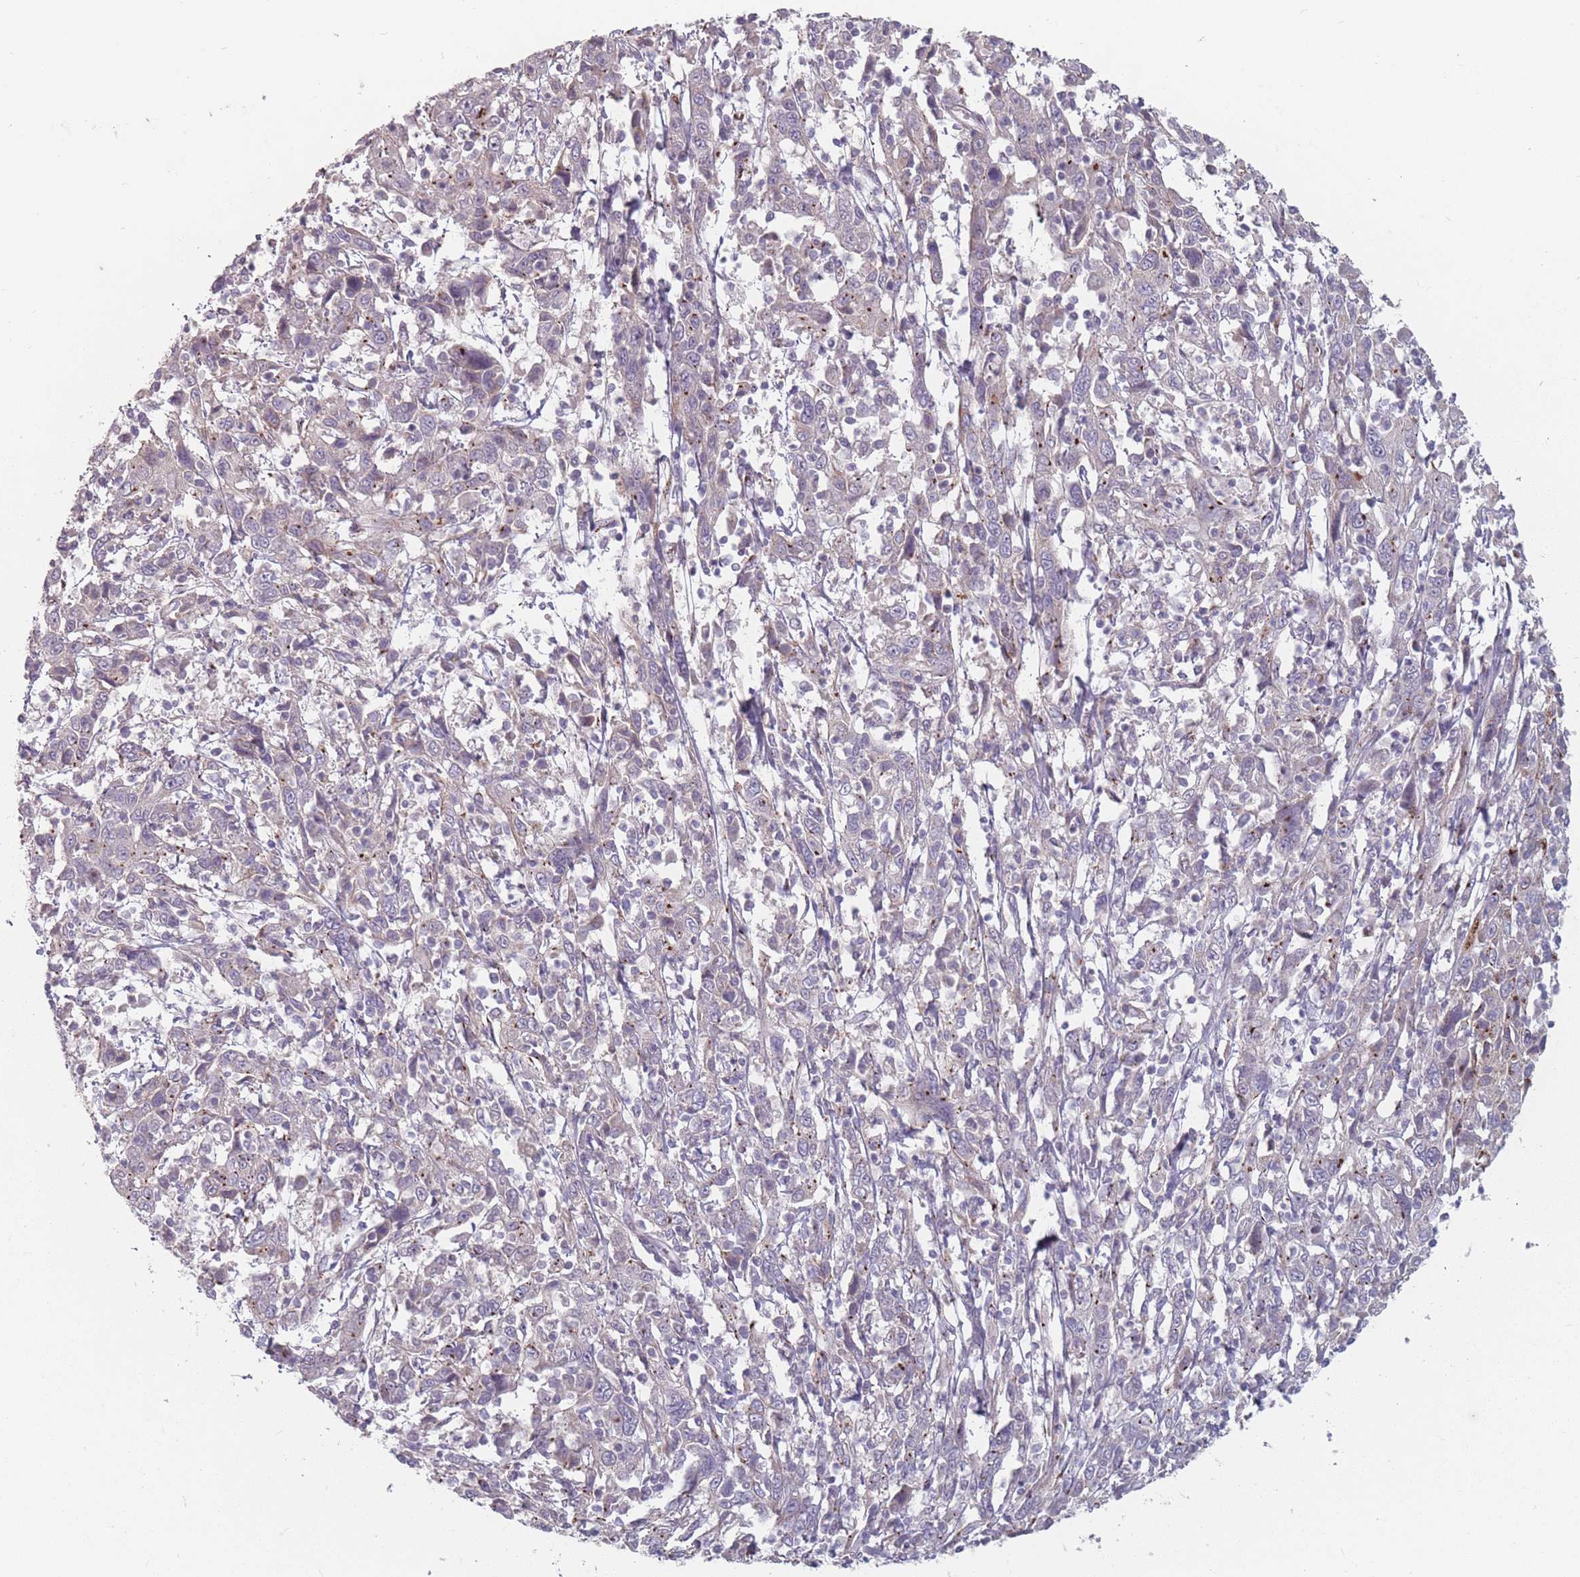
{"staining": {"intensity": "moderate", "quantity": "<25%", "location": "cytoplasmic/membranous"}, "tissue": "cervical cancer", "cell_type": "Tumor cells", "image_type": "cancer", "snomed": [{"axis": "morphology", "description": "Squamous cell carcinoma, NOS"}, {"axis": "topography", "description": "Cervix"}], "caption": "Tumor cells reveal low levels of moderate cytoplasmic/membranous positivity in about <25% of cells in squamous cell carcinoma (cervical).", "gene": "AKAIN1", "patient": {"sex": "female", "age": 46}}